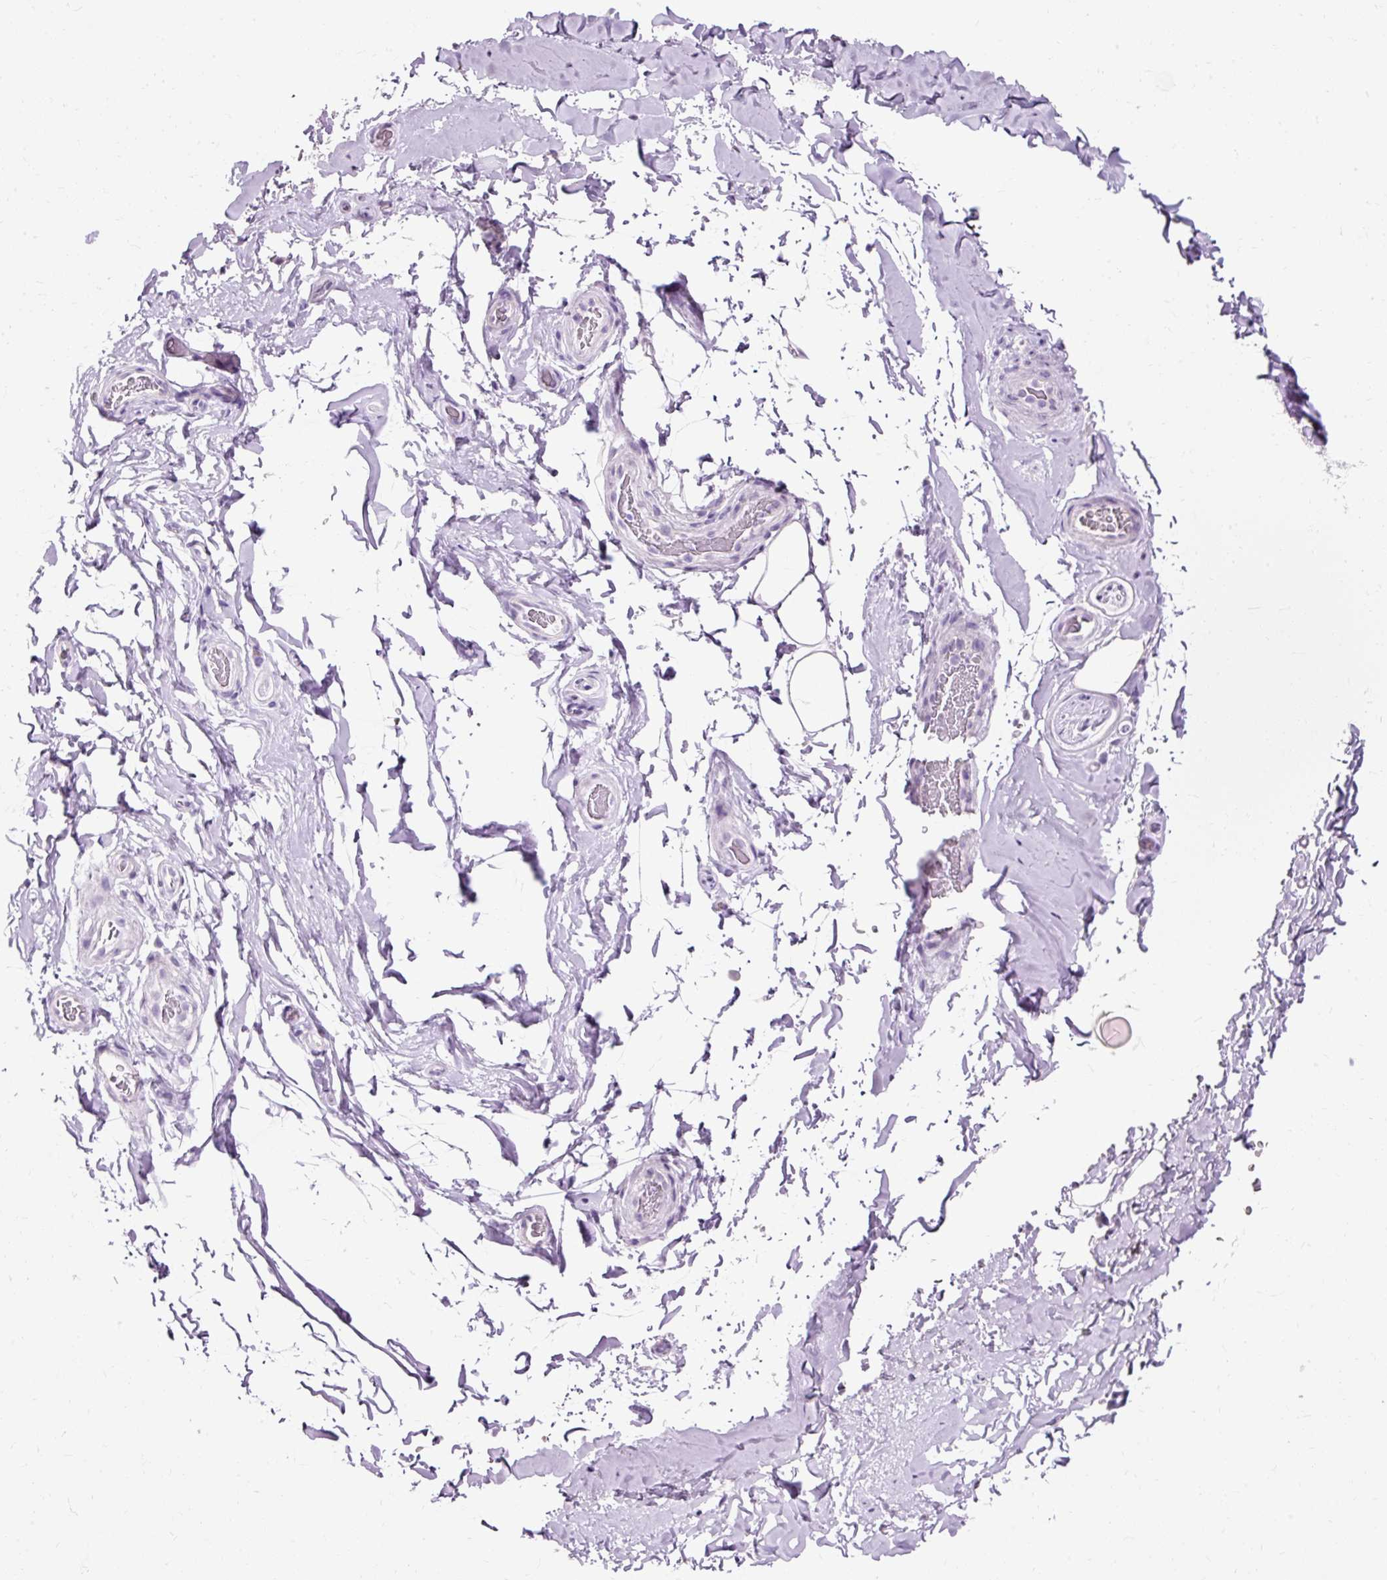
{"staining": {"intensity": "negative", "quantity": "none", "location": "none"}, "tissue": "adipose tissue", "cell_type": "Adipocytes", "image_type": "normal", "snomed": [{"axis": "morphology", "description": "Normal tissue, NOS"}, {"axis": "topography", "description": "Vascular tissue"}, {"axis": "topography", "description": "Peripheral nerve tissue"}], "caption": "Immunohistochemical staining of normal adipose tissue demonstrates no significant positivity in adipocytes. The staining was performed using DAB (3,3'-diaminobenzidine) to visualize the protein expression in brown, while the nuclei were stained in blue with hematoxylin (Magnification: 20x).", "gene": "CLDN25", "patient": {"sex": "male", "age": 41}}